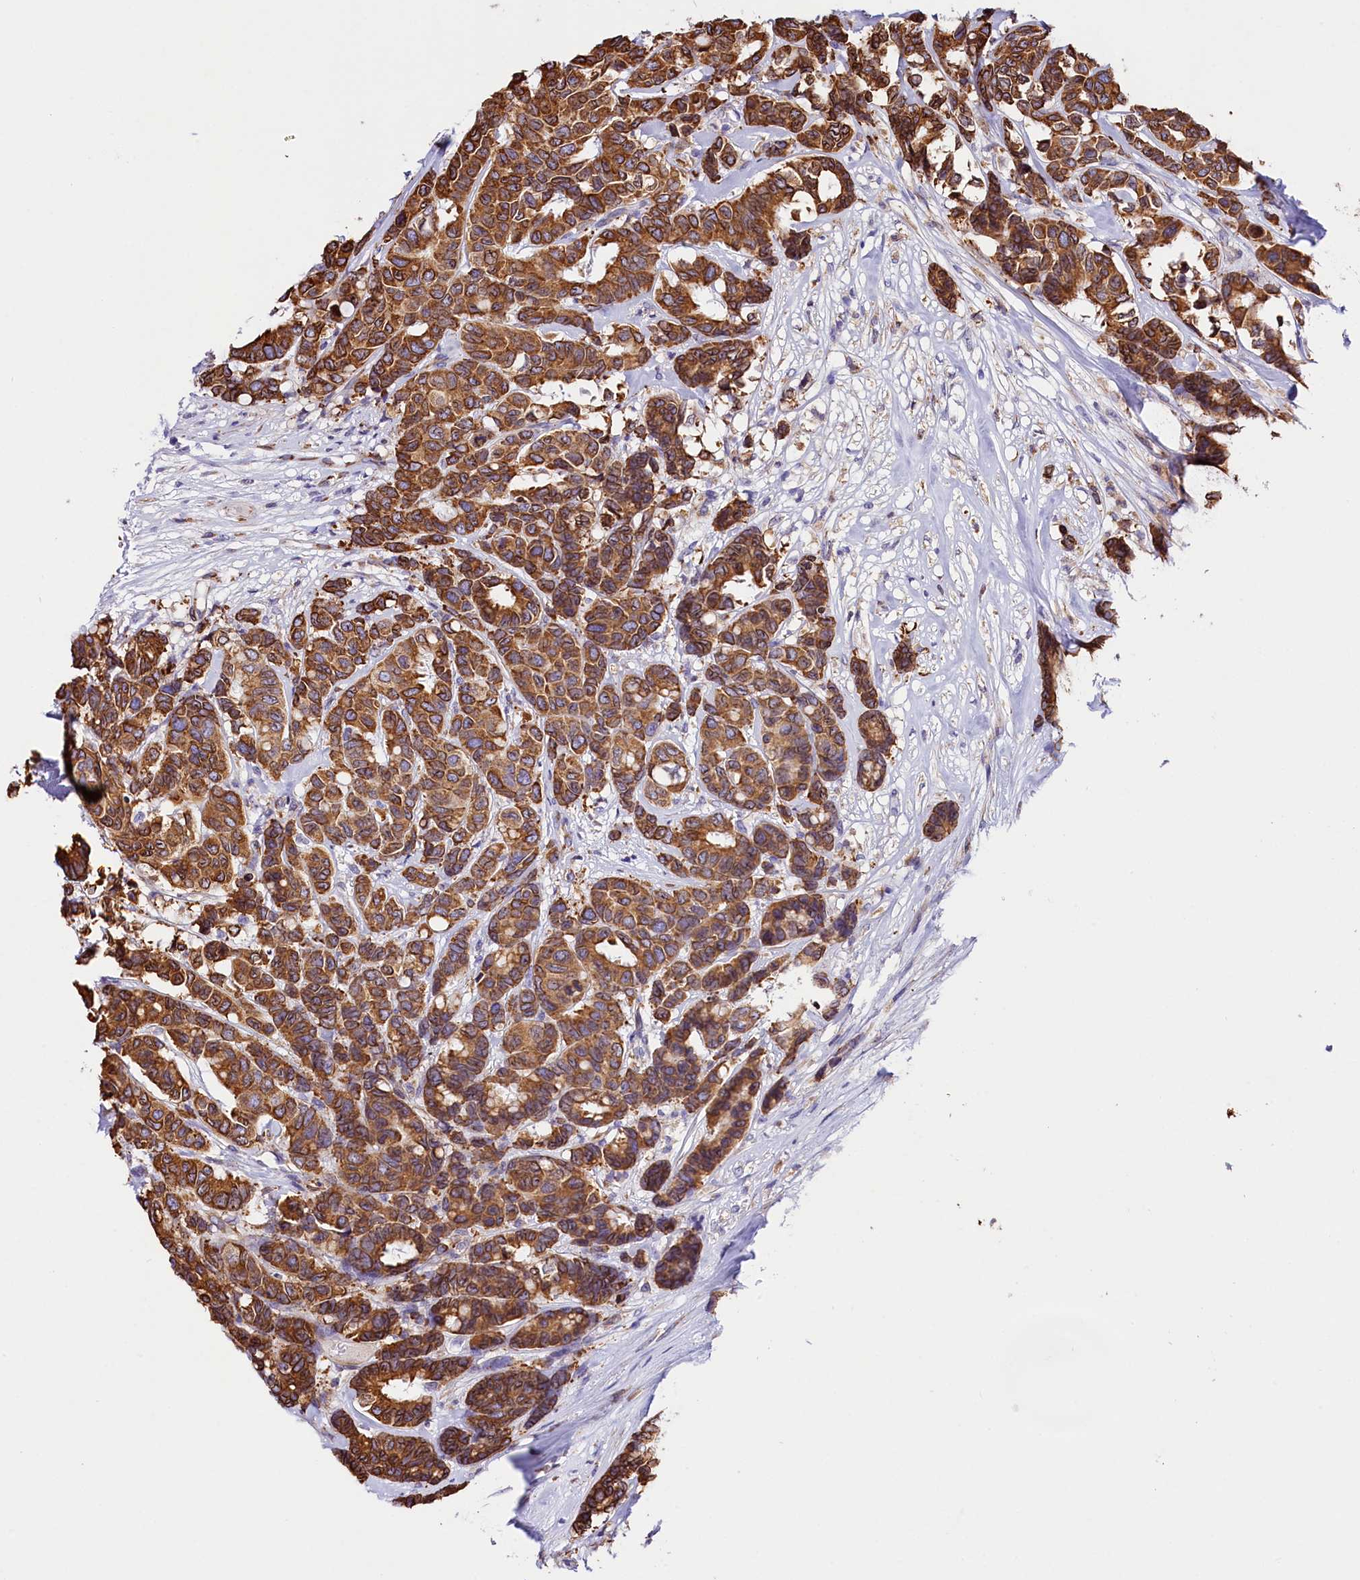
{"staining": {"intensity": "moderate", "quantity": ">75%", "location": "cytoplasmic/membranous"}, "tissue": "breast cancer", "cell_type": "Tumor cells", "image_type": "cancer", "snomed": [{"axis": "morphology", "description": "Duct carcinoma"}, {"axis": "topography", "description": "Breast"}], "caption": "Protein expression analysis of infiltrating ductal carcinoma (breast) shows moderate cytoplasmic/membranous staining in about >75% of tumor cells.", "gene": "ITGA1", "patient": {"sex": "female", "age": 87}}